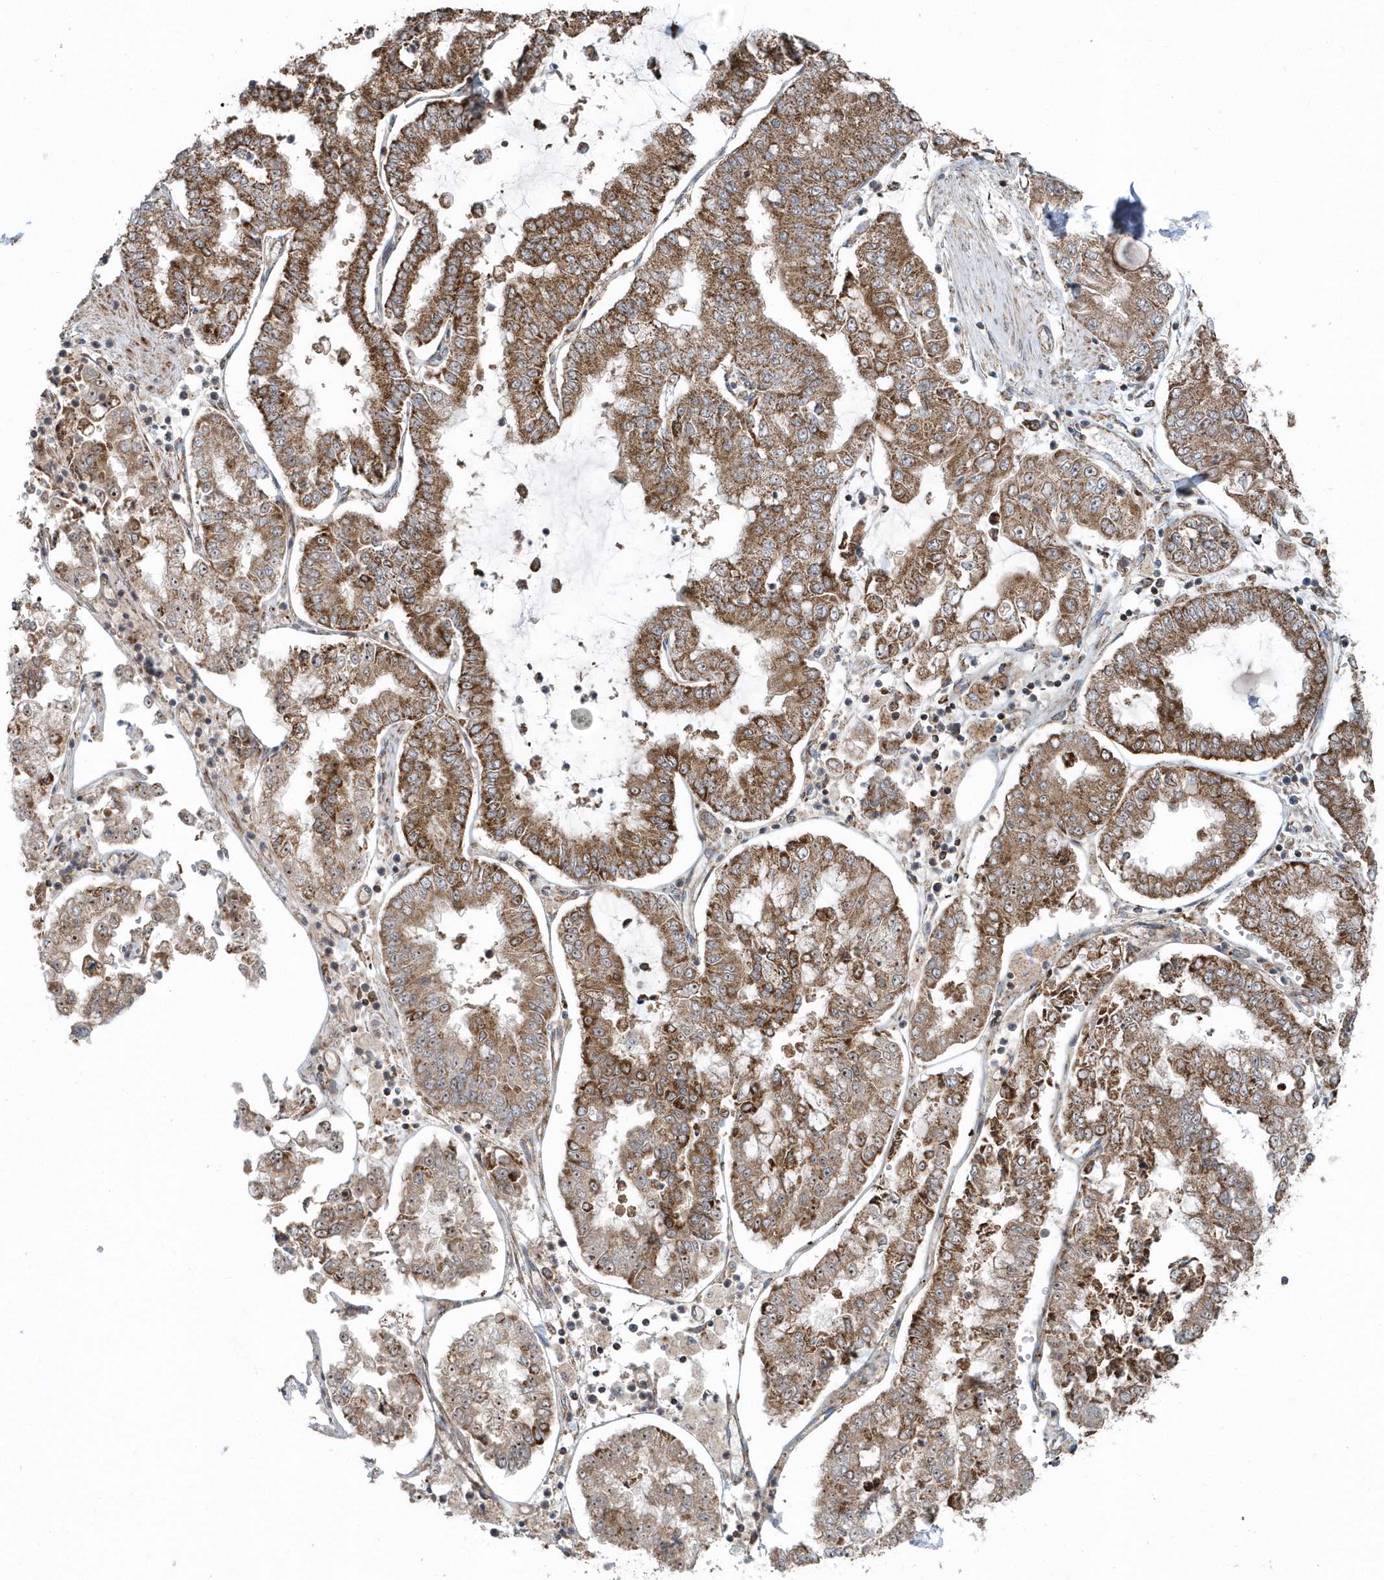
{"staining": {"intensity": "moderate", "quantity": ">75%", "location": "cytoplasmic/membranous"}, "tissue": "stomach cancer", "cell_type": "Tumor cells", "image_type": "cancer", "snomed": [{"axis": "morphology", "description": "Adenocarcinoma, NOS"}, {"axis": "topography", "description": "Stomach"}], "caption": "This is a histology image of immunohistochemistry (IHC) staining of stomach cancer, which shows moderate positivity in the cytoplasmic/membranous of tumor cells.", "gene": "PPP1R7", "patient": {"sex": "male", "age": 76}}